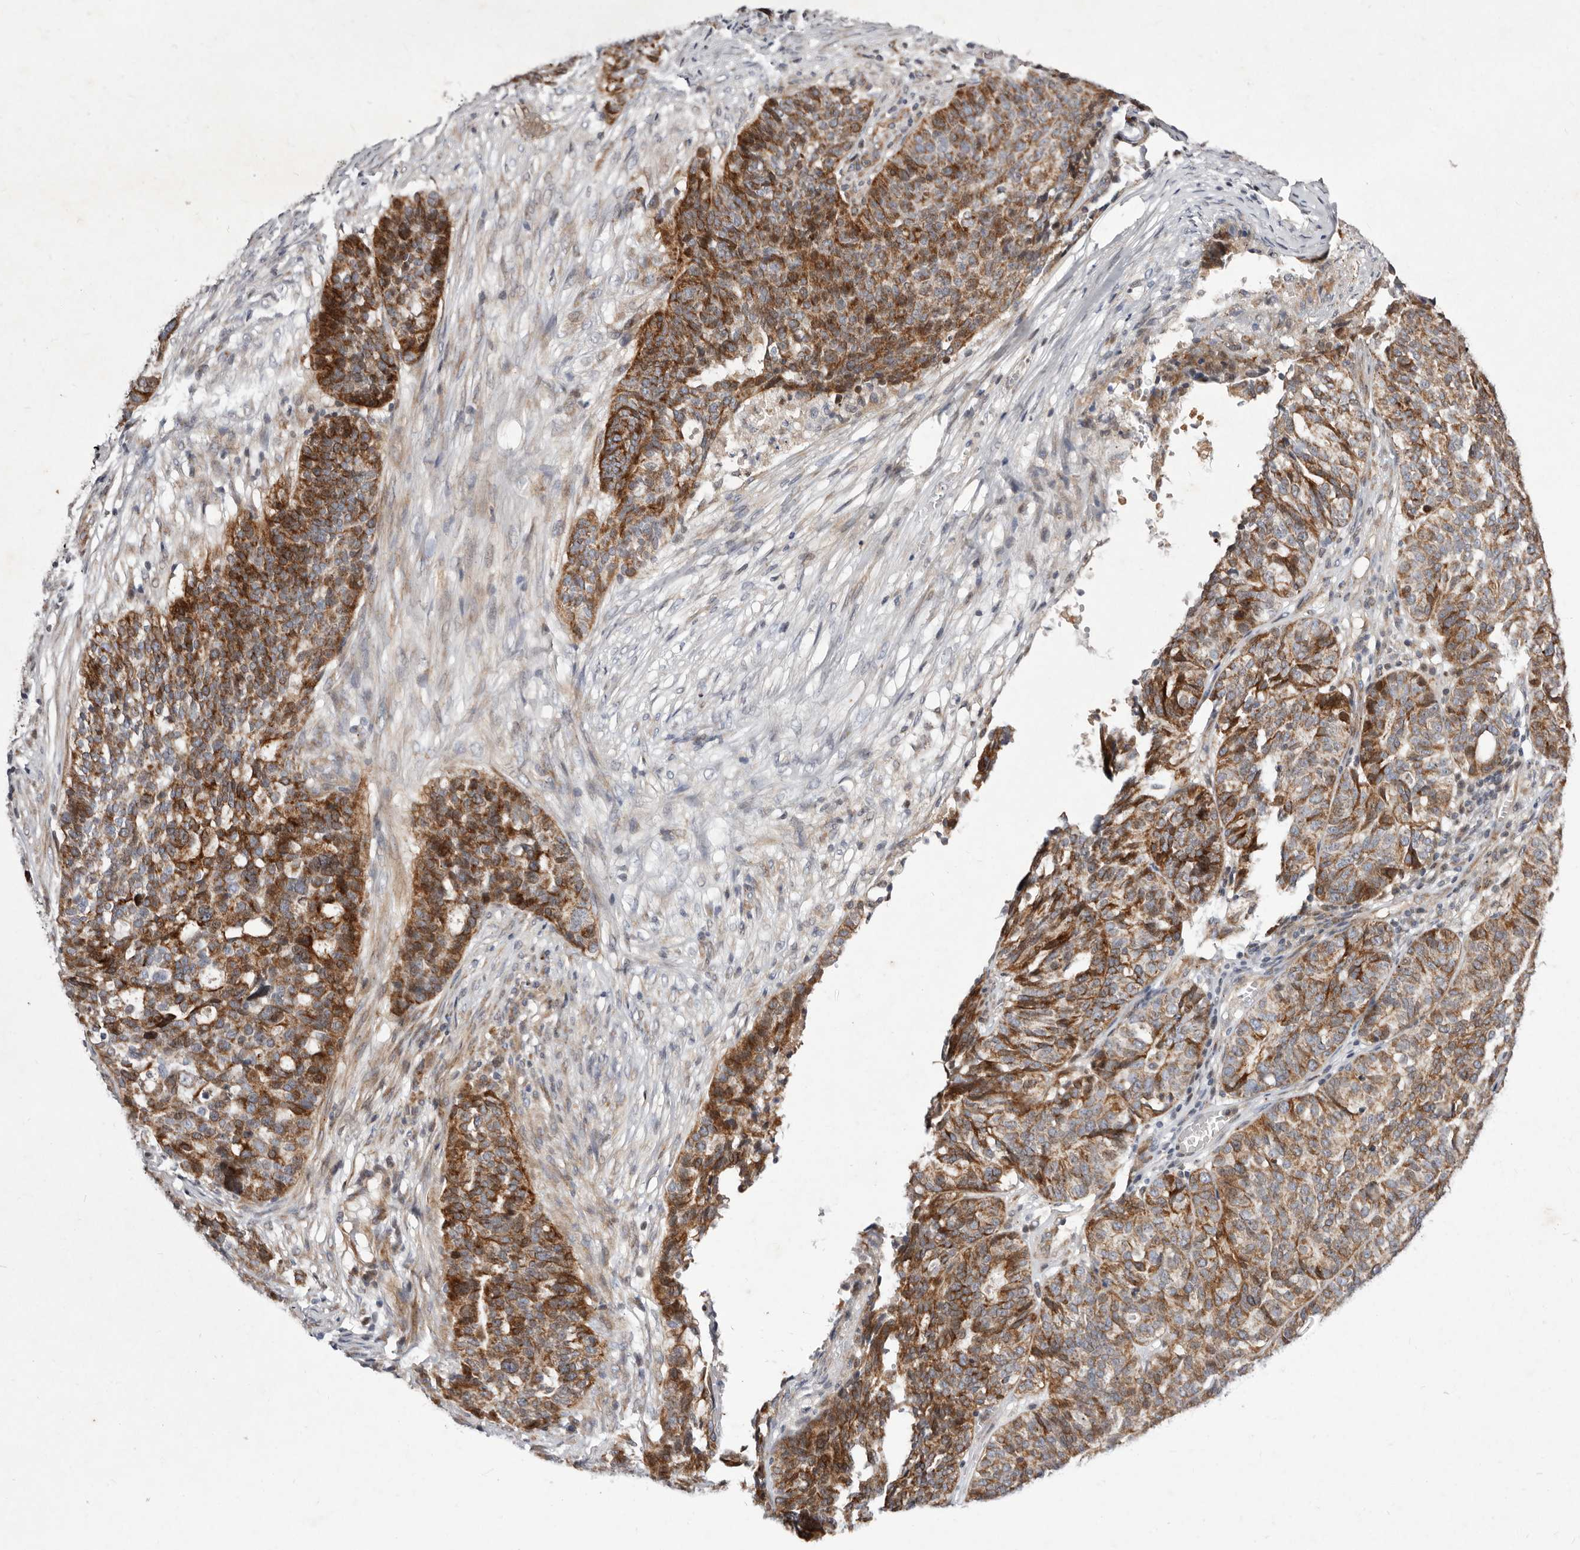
{"staining": {"intensity": "strong", "quantity": ">75%", "location": "cytoplasmic/membranous"}, "tissue": "ovarian cancer", "cell_type": "Tumor cells", "image_type": "cancer", "snomed": [{"axis": "morphology", "description": "Cystadenocarcinoma, serous, NOS"}, {"axis": "topography", "description": "Ovary"}], "caption": "This photomicrograph demonstrates immunohistochemistry (IHC) staining of human serous cystadenocarcinoma (ovarian), with high strong cytoplasmic/membranous staining in approximately >75% of tumor cells.", "gene": "TIMM17B", "patient": {"sex": "female", "age": 59}}